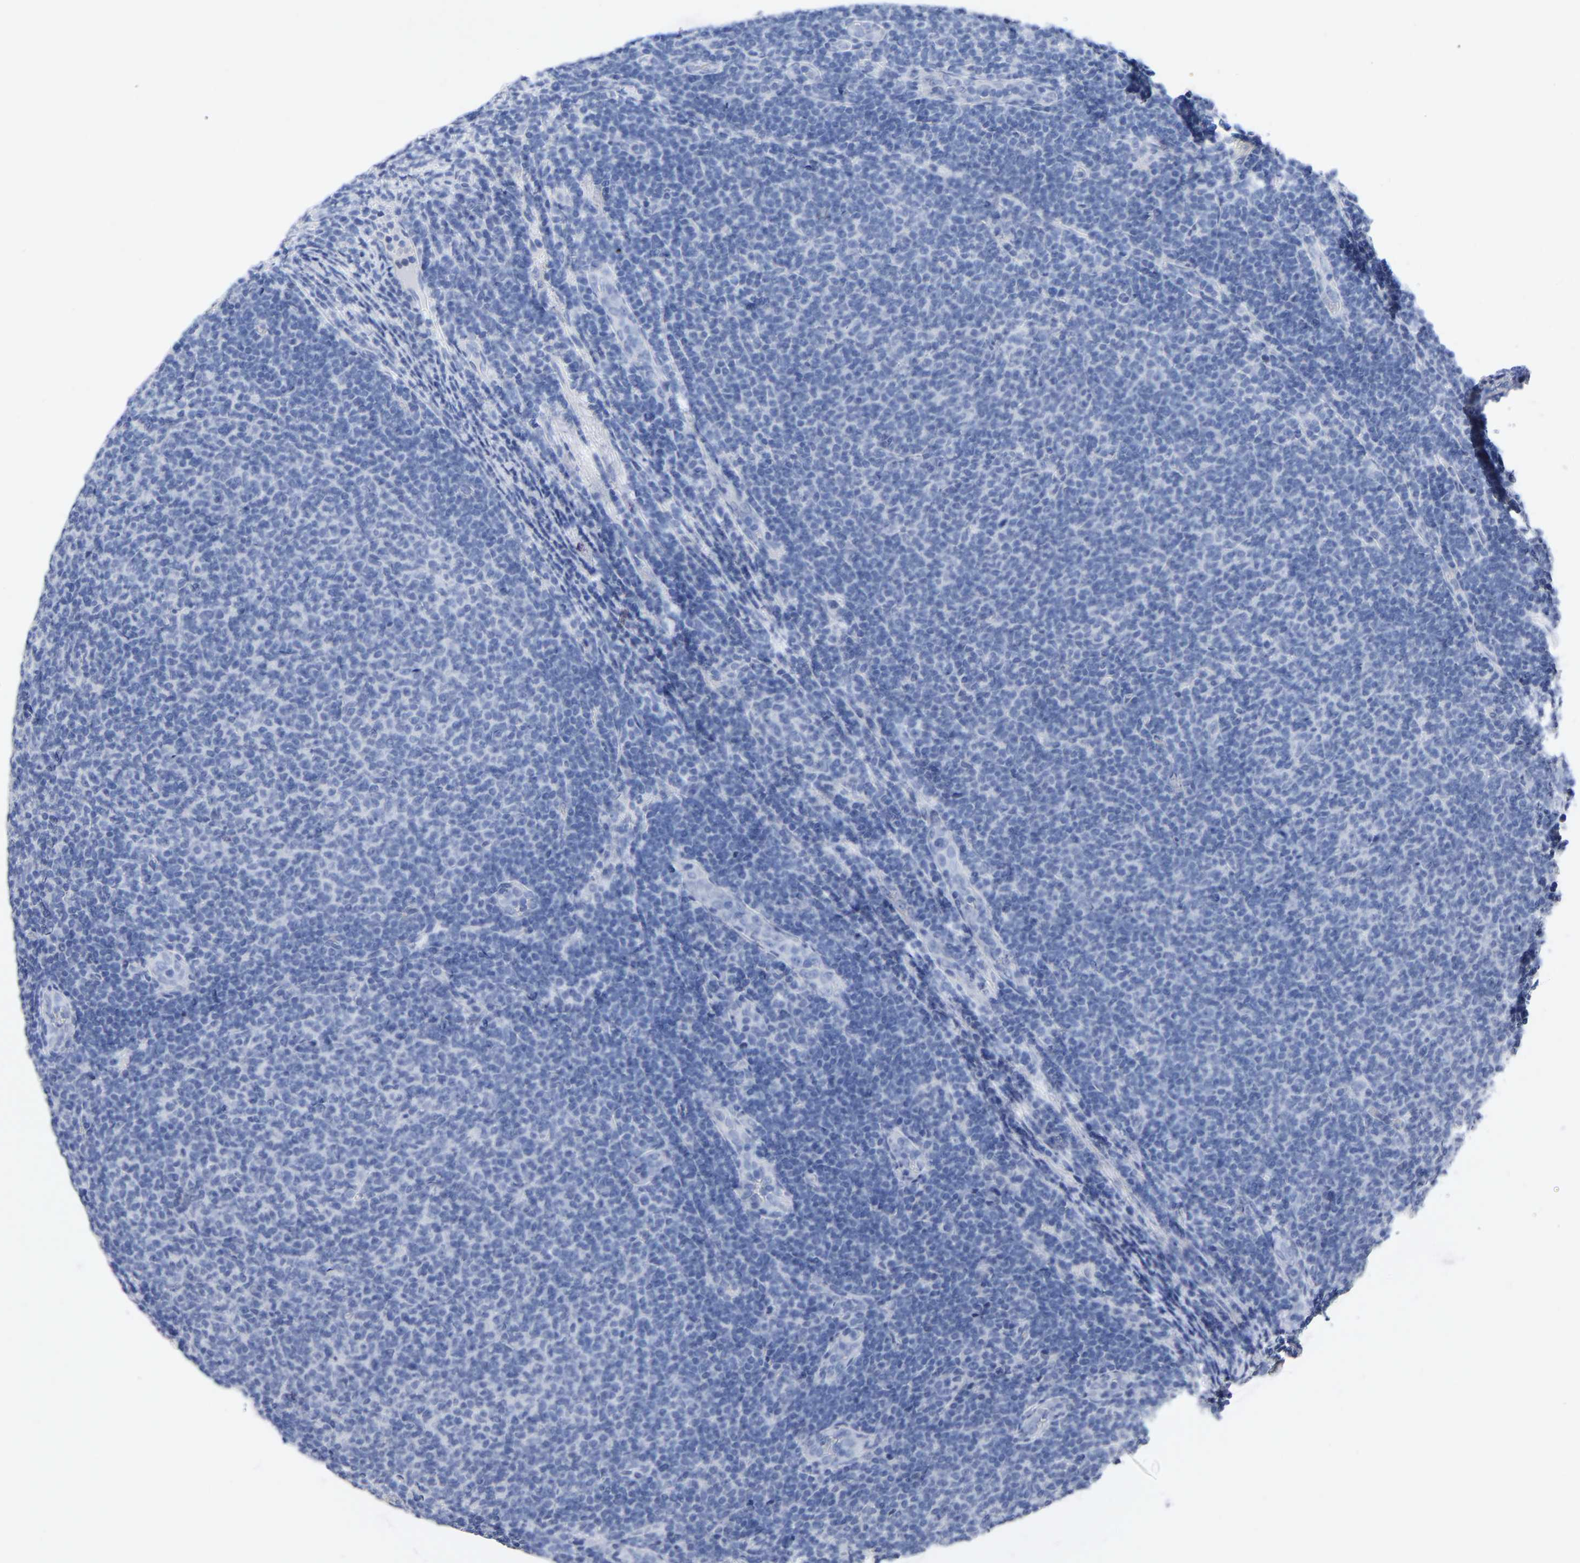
{"staining": {"intensity": "negative", "quantity": "none", "location": "none"}, "tissue": "lymphoma", "cell_type": "Tumor cells", "image_type": "cancer", "snomed": [{"axis": "morphology", "description": "Malignant lymphoma, non-Hodgkin's type, Low grade"}, {"axis": "topography", "description": "Lymph node"}], "caption": "Image shows no protein staining in tumor cells of lymphoma tissue.", "gene": "ANXA13", "patient": {"sex": "male", "age": 66}}